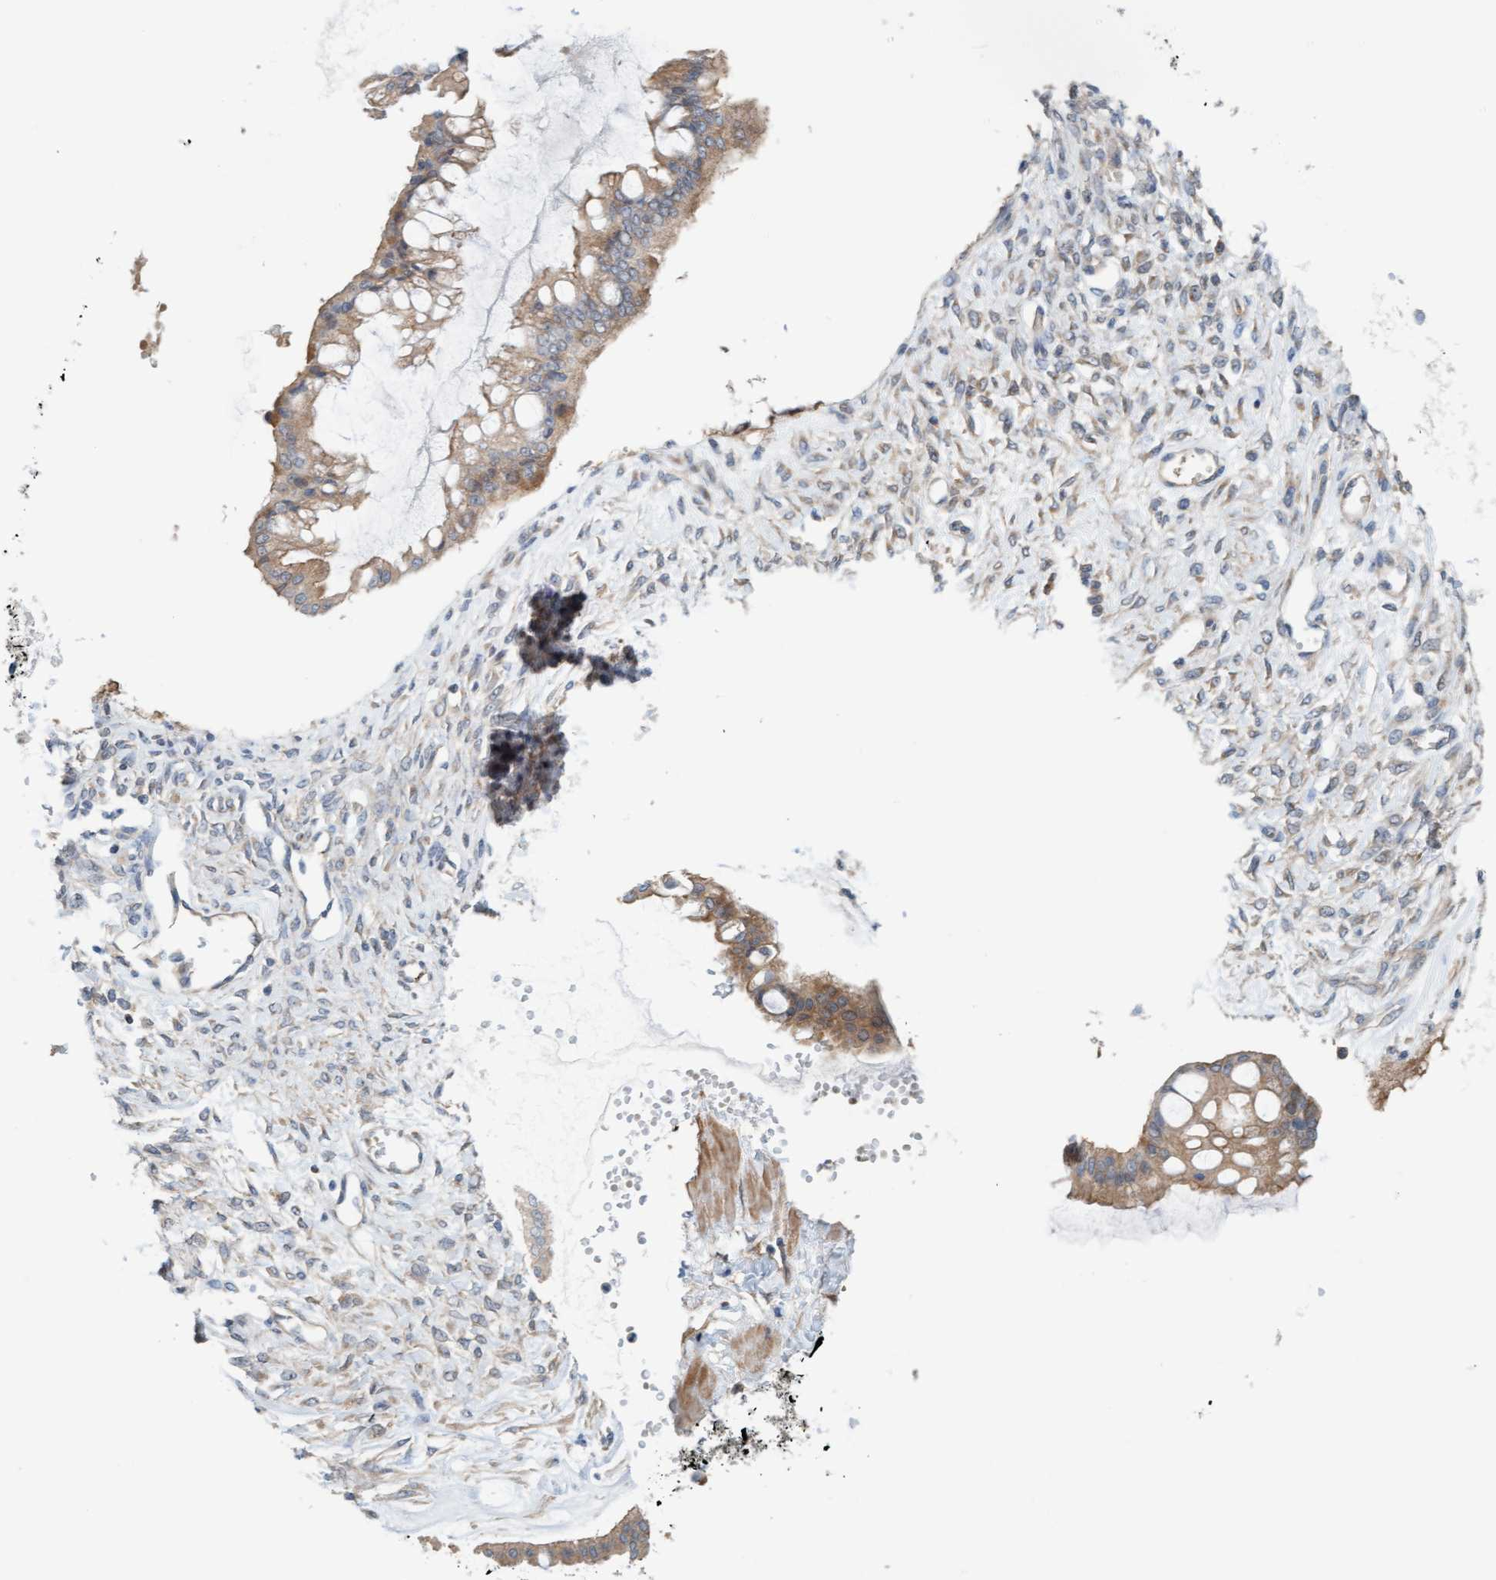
{"staining": {"intensity": "moderate", "quantity": ">75%", "location": "cytoplasmic/membranous"}, "tissue": "ovarian cancer", "cell_type": "Tumor cells", "image_type": "cancer", "snomed": [{"axis": "morphology", "description": "Cystadenocarcinoma, mucinous, NOS"}, {"axis": "topography", "description": "Ovary"}], "caption": "An image showing moderate cytoplasmic/membranous staining in approximately >75% of tumor cells in mucinous cystadenocarcinoma (ovarian), as visualized by brown immunohistochemical staining.", "gene": "UBAP1", "patient": {"sex": "female", "age": 73}}